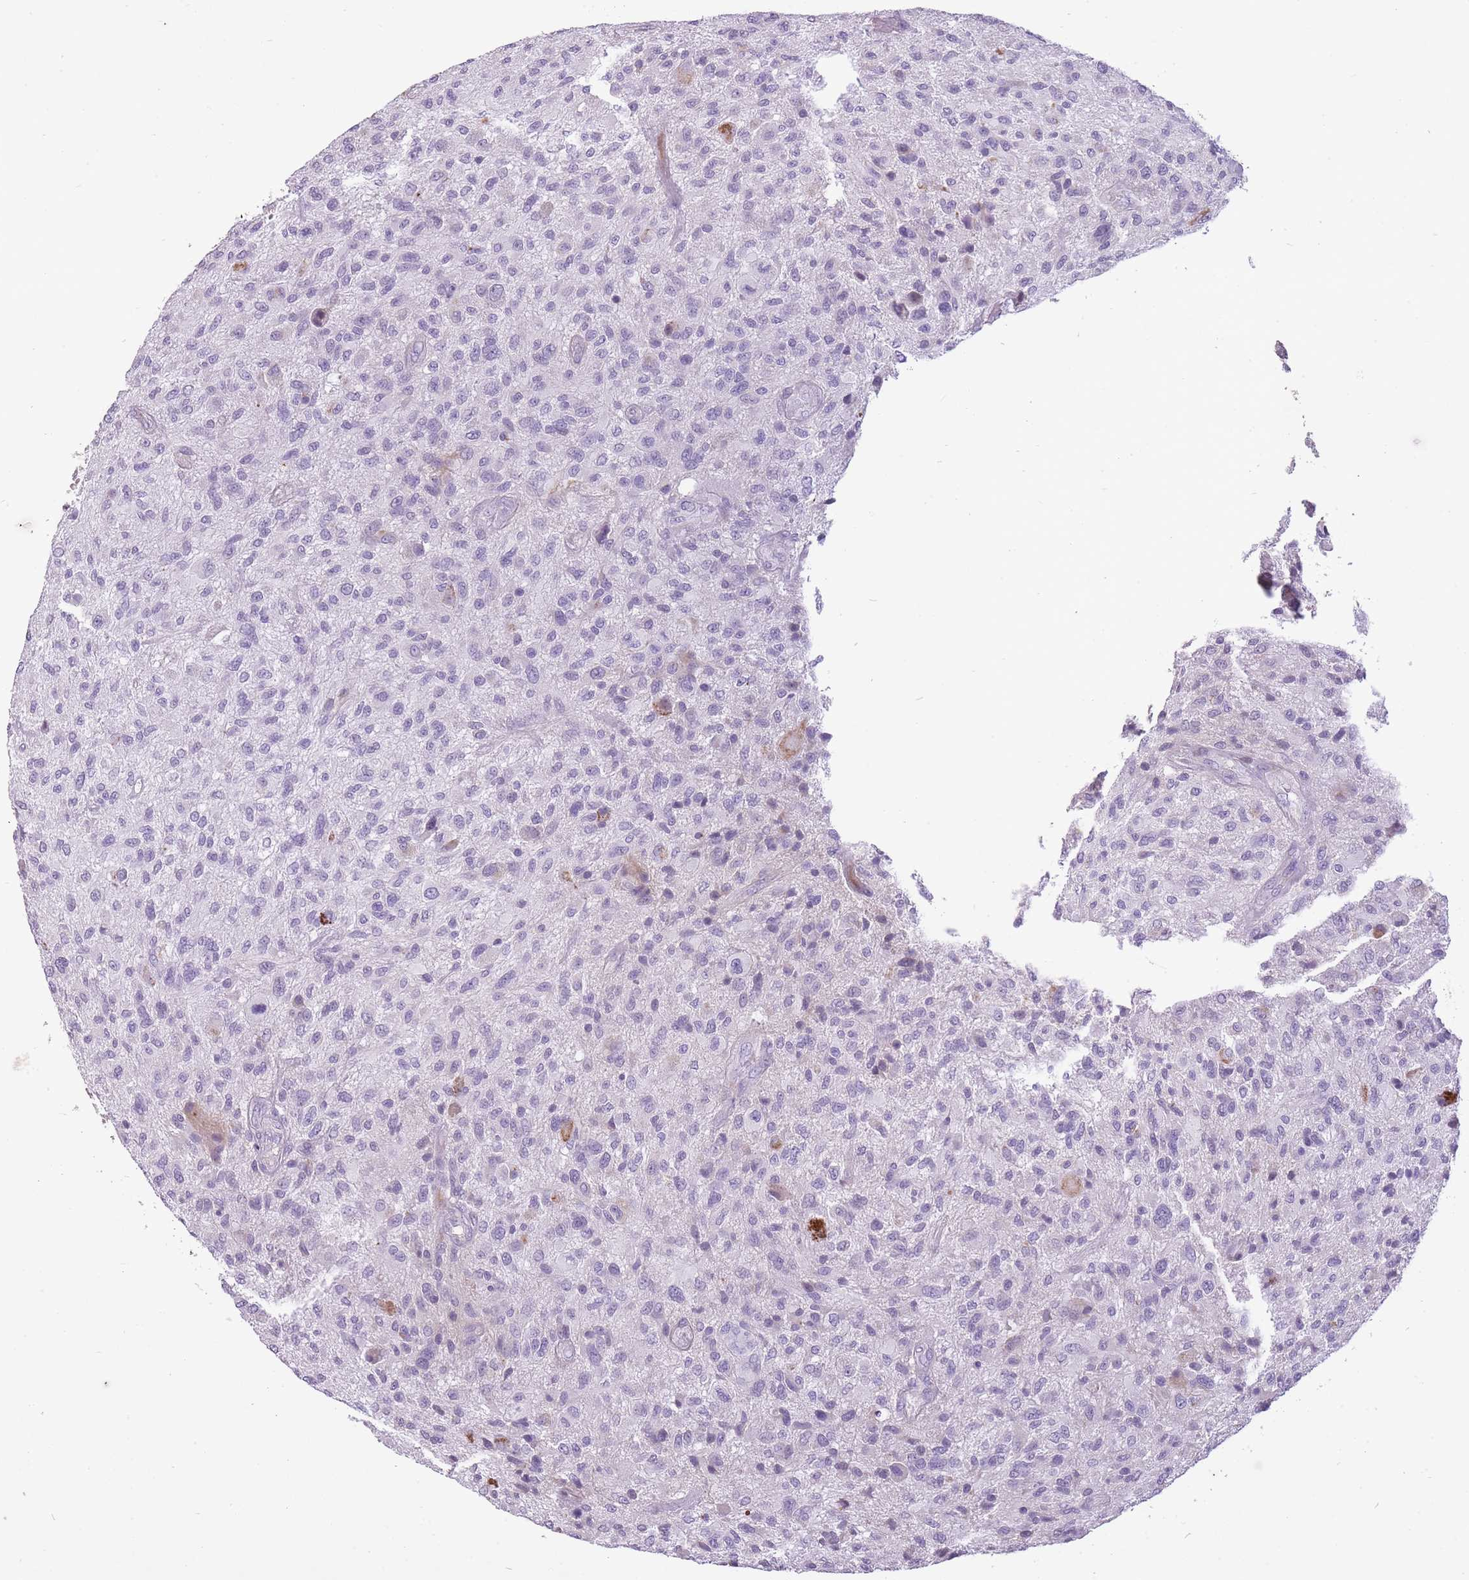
{"staining": {"intensity": "negative", "quantity": "none", "location": "none"}, "tissue": "glioma", "cell_type": "Tumor cells", "image_type": "cancer", "snomed": [{"axis": "morphology", "description": "Glioma, malignant, High grade"}, {"axis": "topography", "description": "Brain"}], "caption": "Micrograph shows no protein positivity in tumor cells of glioma tissue.", "gene": "CNTNAP3", "patient": {"sex": "male", "age": 47}}